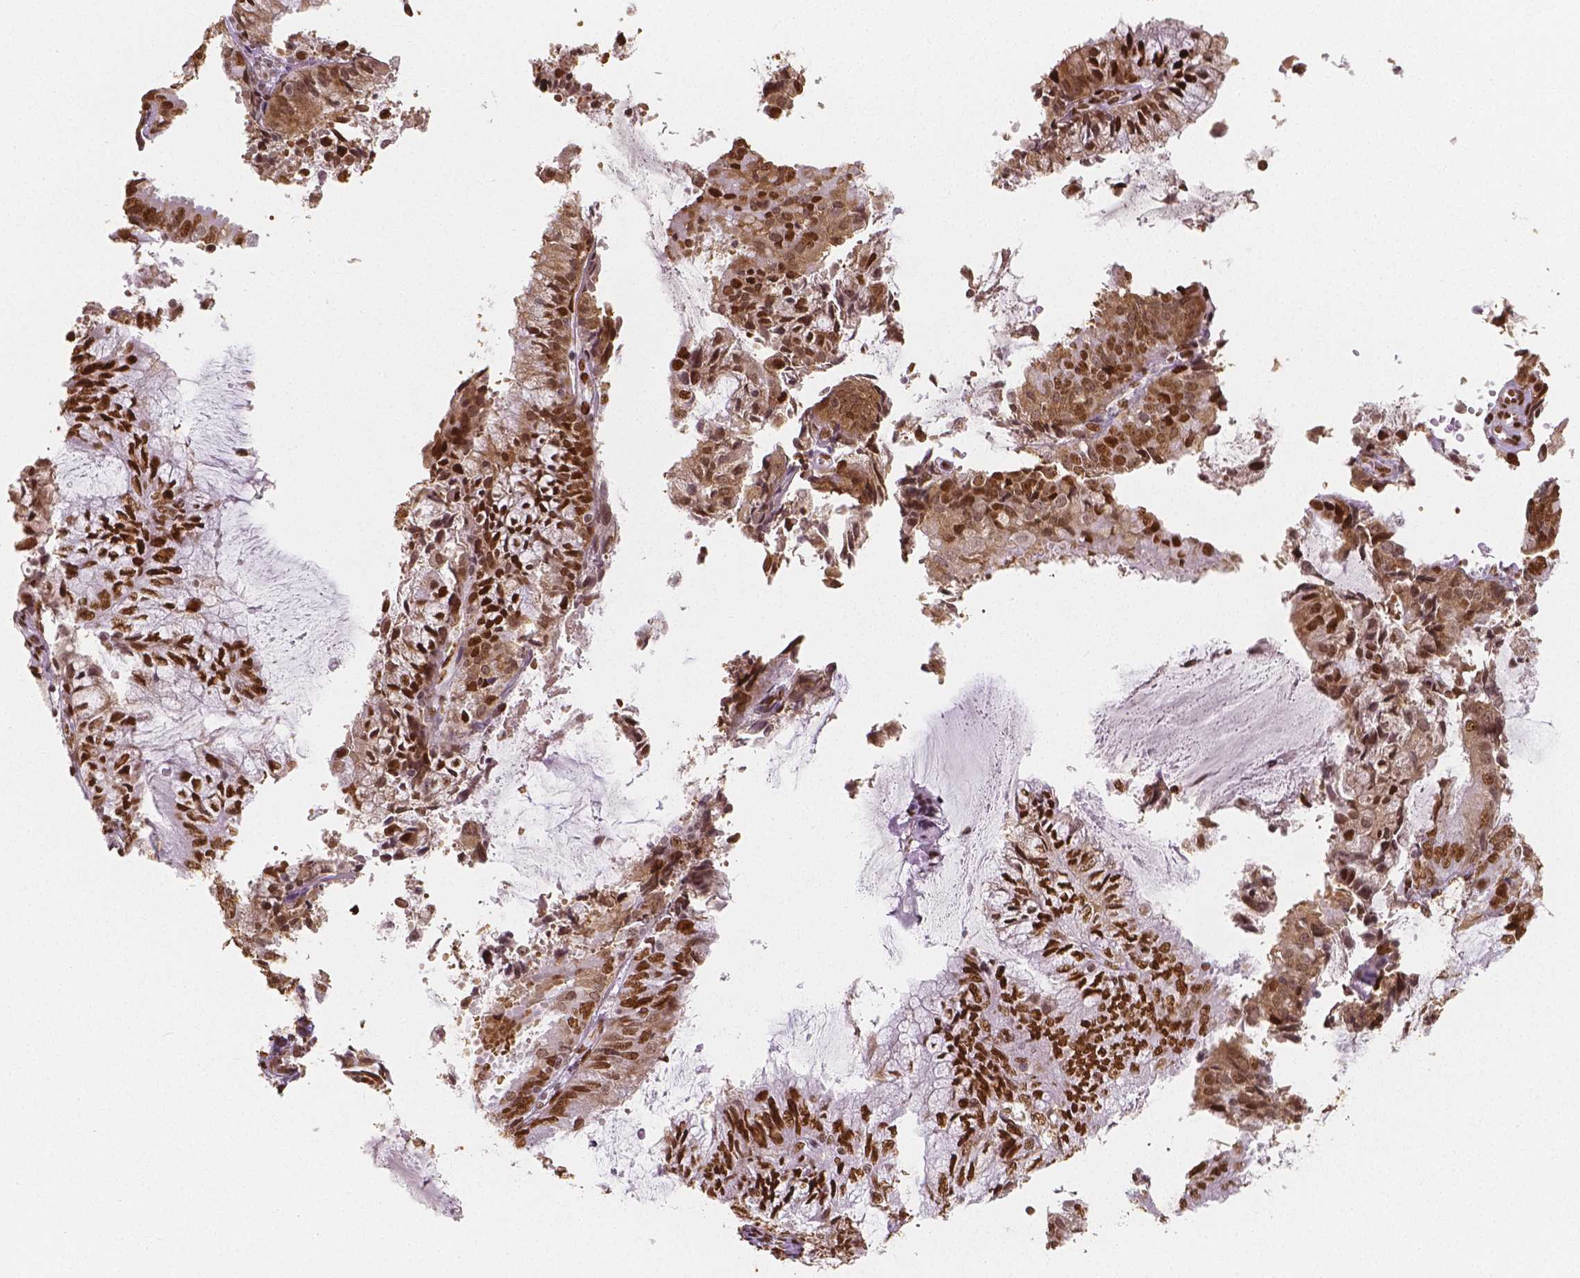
{"staining": {"intensity": "strong", "quantity": ">75%", "location": "nuclear"}, "tissue": "endometrial cancer", "cell_type": "Tumor cells", "image_type": "cancer", "snomed": [{"axis": "morphology", "description": "Adenocarcinoma, NOS"}, {"axis": "topography", "description": "Endometrium"}], "caption": "About >75% of tumor cells in adenocarcinoma (endometrial) display strong nuclear protein staining as visualized by brown immunohistochemical staining.", "gene": "NUCKS1", "patient": {"sex": "female", "age": 57}}